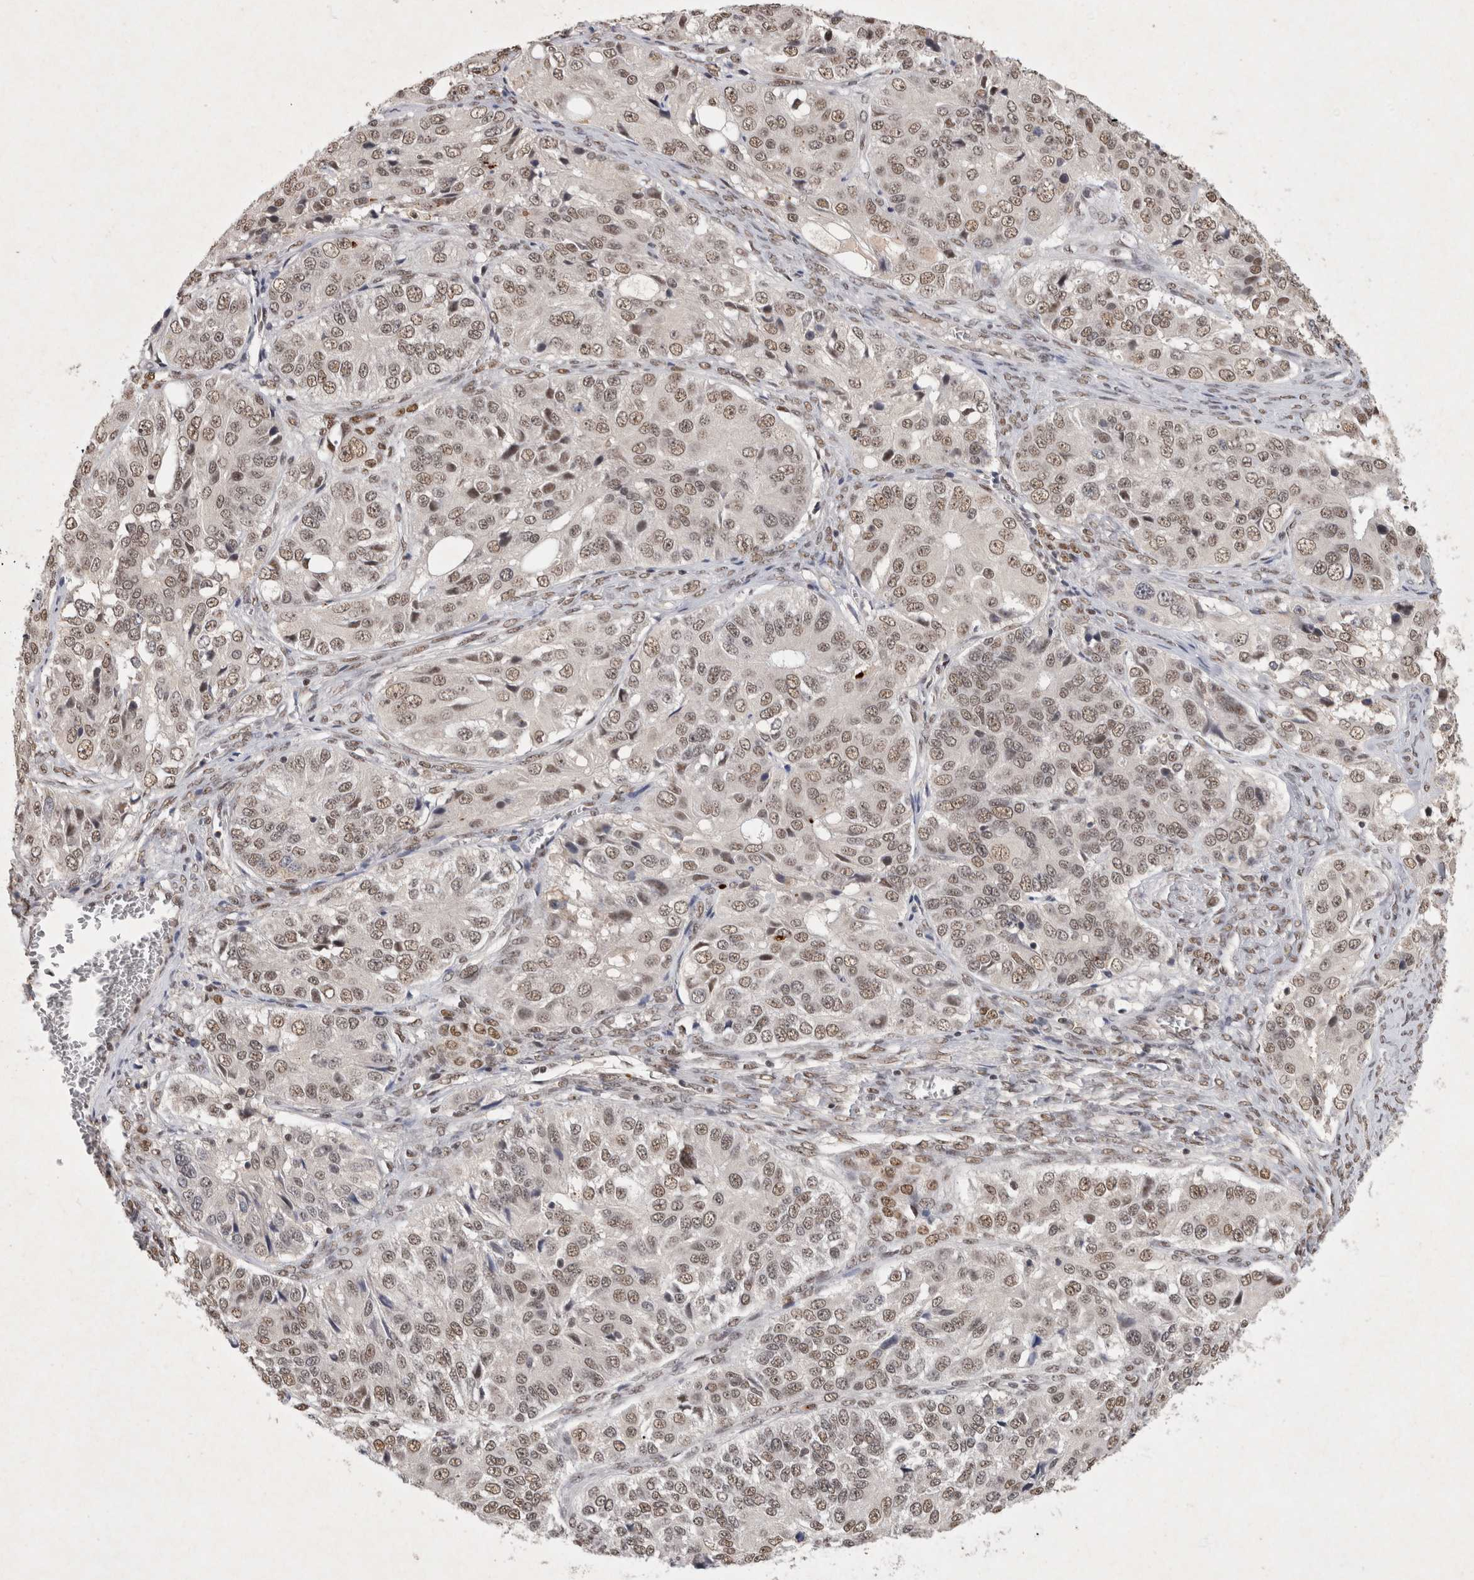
{"staining": {"intensity": "moderate", "quantity": ">75%", "location": "nuclear"}, "tissue": "ovarian cancer", "cell_type": "Tumor cells", "image_type": "cancer", "snomed": [{"axis": "morphology", "description": "Carcinoma, endometroid"}, {"axis": "topography", "description": "Ovary"}], "caption": "A medium amount of moderate nuclear positivity is appreciated in about >75% of tumor cells in ovarian endometroid carcinoma tissue. The staining was performed using DAB to visualize the protein expression in brown, while the nuclei were stained in blue with hematoxylin (Magnification: 20x).", "gene": "XRCC5", "patient": {"sex": "female", "age": 51}}